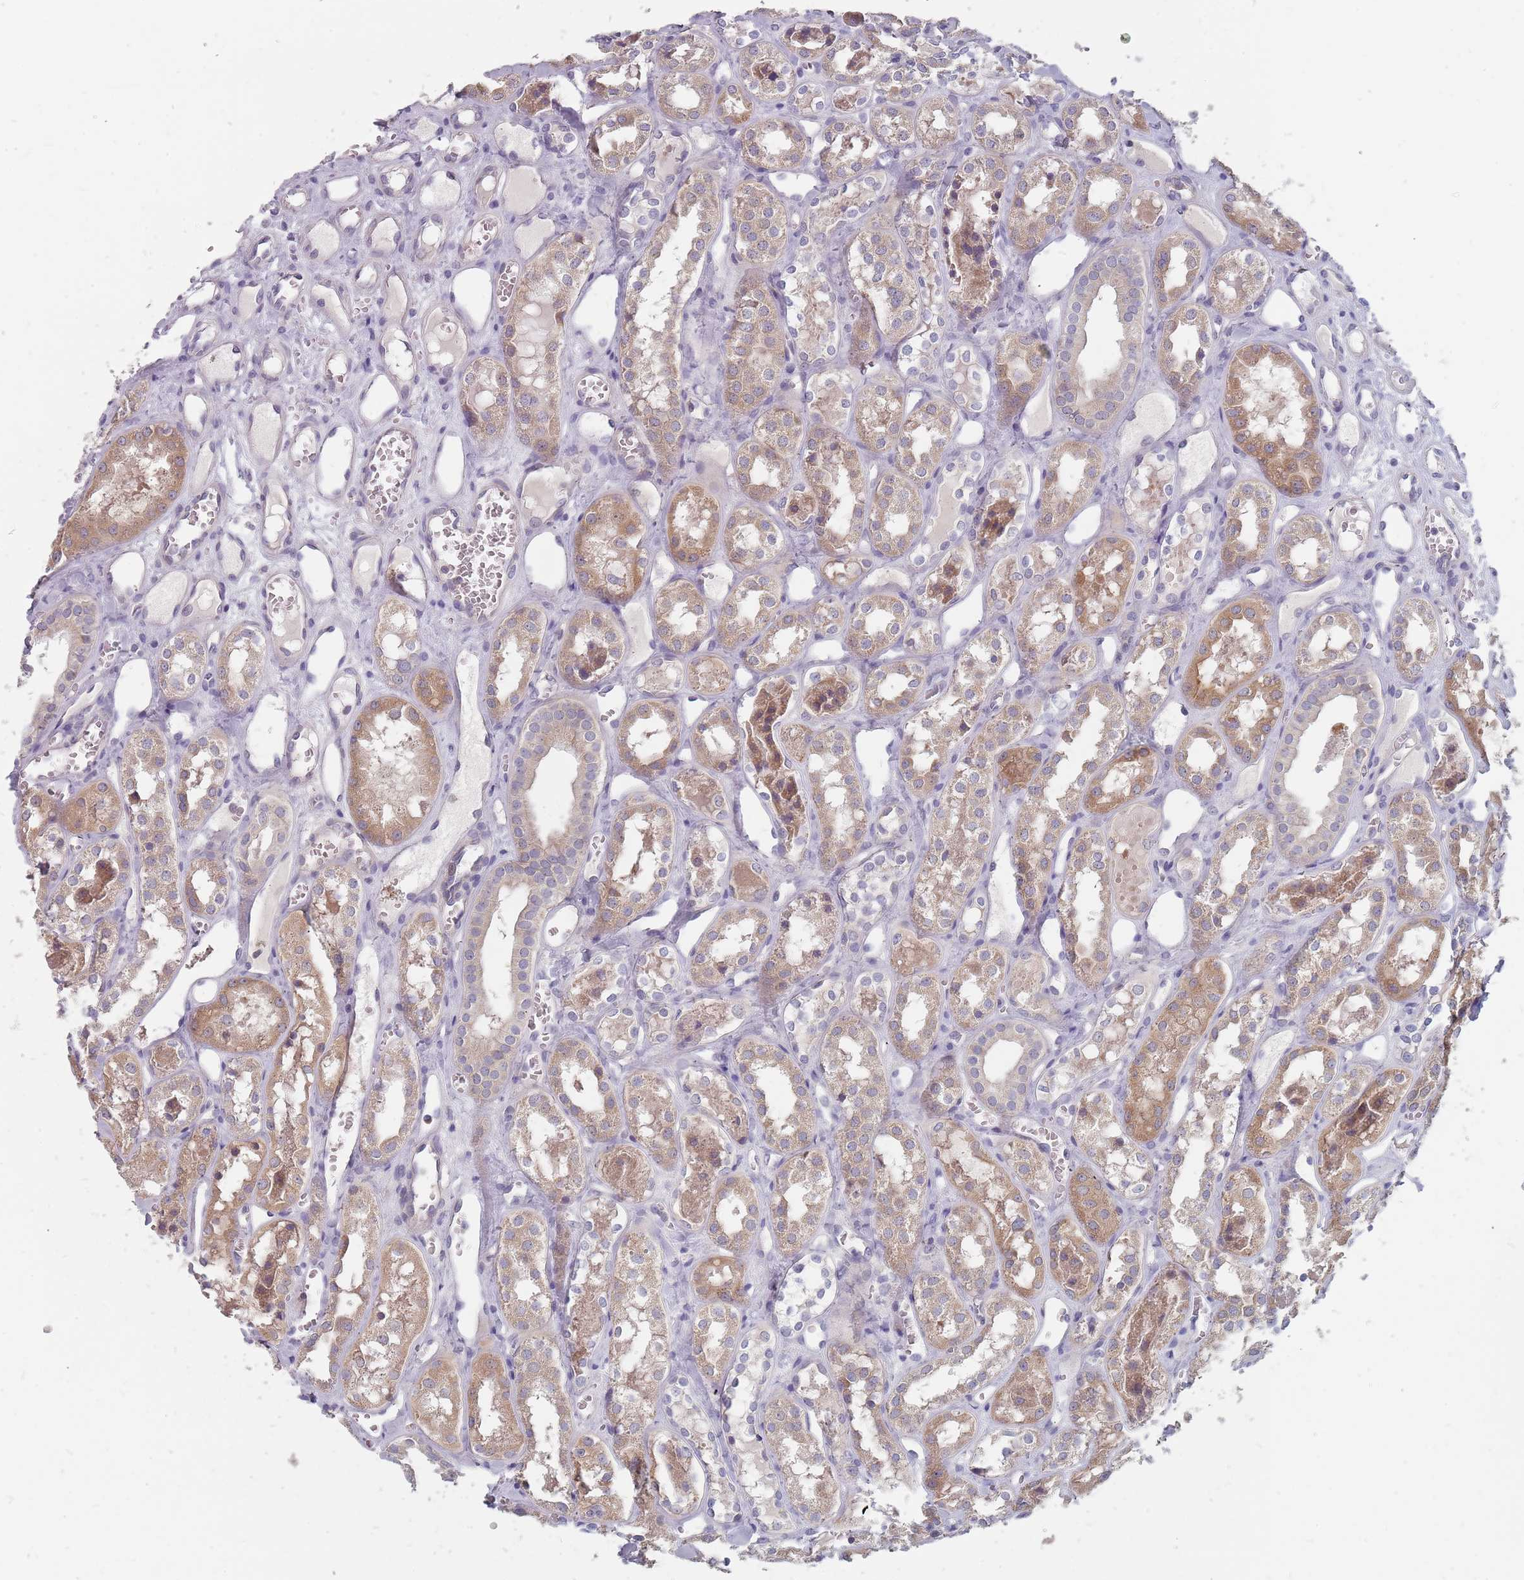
{"staining": {"intensity": "negative", "quantity": "none", "location": "none"}, "tissue": "kidney", "cell_type": "Cells in glomeruli", "image_type": "normal", "snomed": [{"axis": "morphology", "description": "Normal tissue, NOS"}, {"axis": "topography", "description": "Kidney"}], "caption": "Immunohistochemistry (IHC) of normal kidney shows no positivity in cells in glomeruli.", "gene": "CMTR2", "patient": {"sex": "male", "age": 16}}